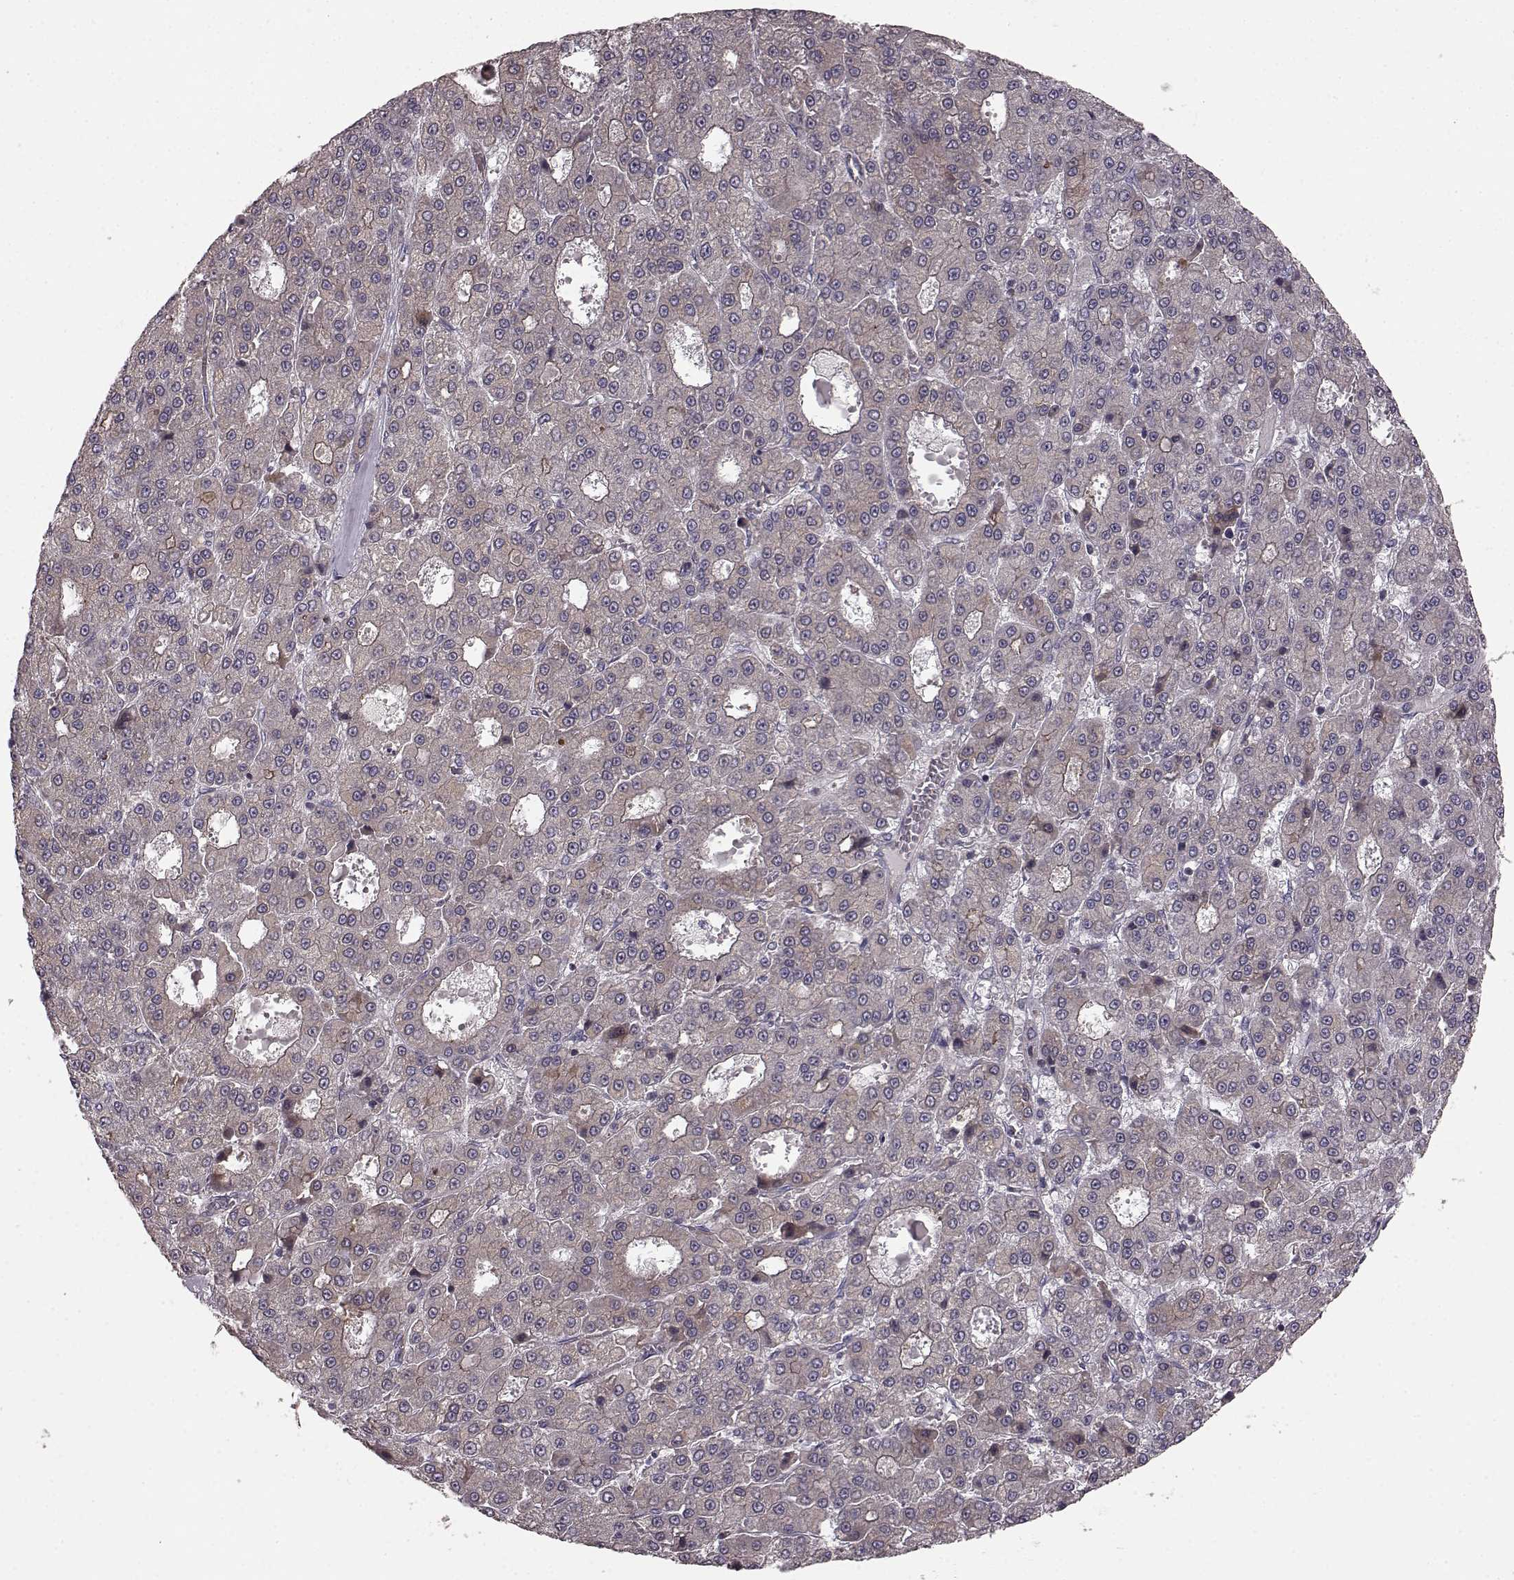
{"staining": {"intensity": "negative", "quantity": "none", "location": "none"}, "tissue": "liver cancer", "cell_type": "Tumor cells", "image_type": "cancer", "snomed": [{"axis": "morphology", "description": "Carcinoma, Hepatocellular, NOS"}, {"axis": "topography", "description": "Liver"}], "caption": "Micrograph shows no significant protein positivity in tumor cells of liver hepatocellular carcinoma.", "gene": "SLC22A18", "patient": {"sex": "male", "age": 70}}